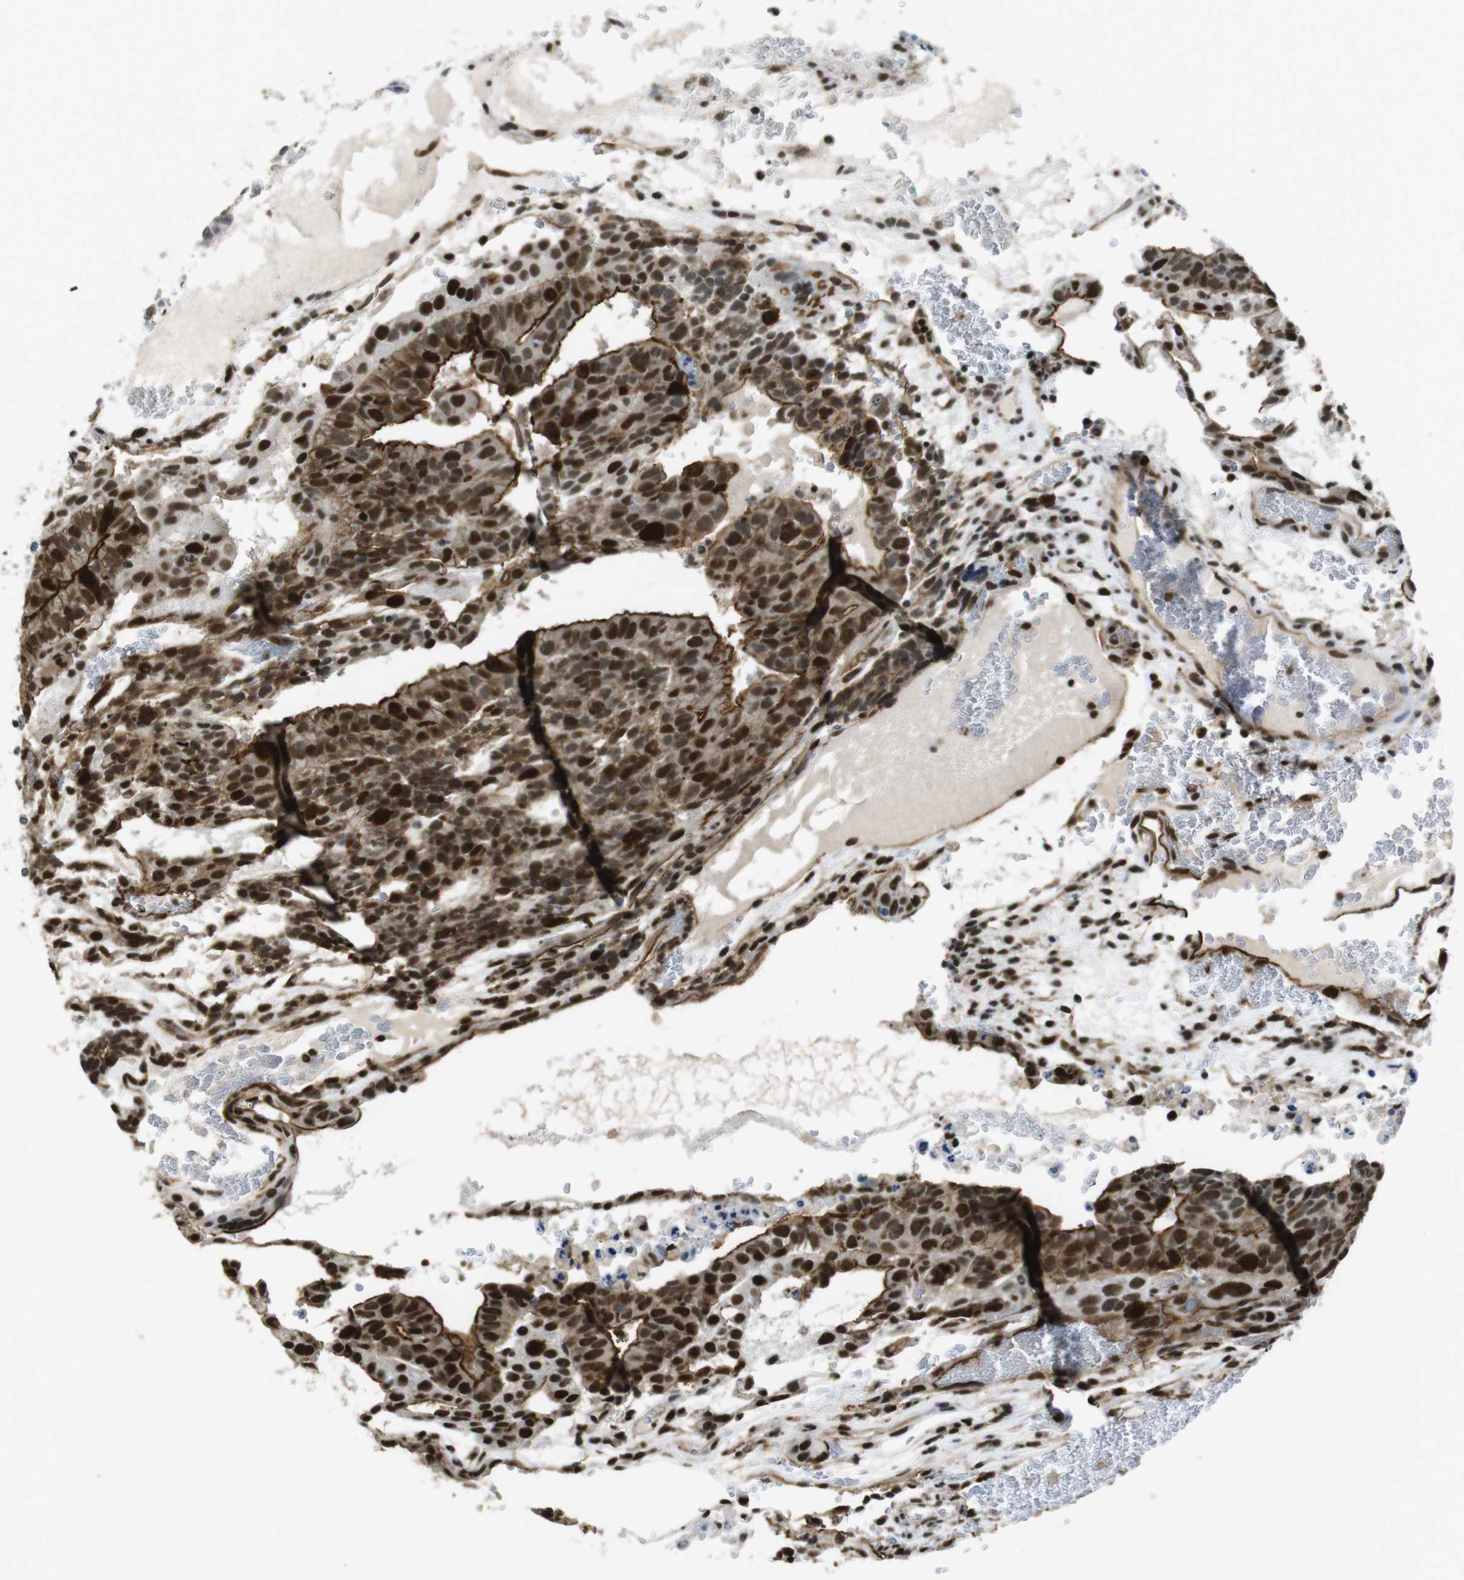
{"staining": {"intensity": "strong", "quantity": ">75%", "location": "cytoplasmic/membranous,nuclear"}, "tissue": "testis cancer", "cell_type": "Tumor cells", "image_type": "cancer", "snomed": [{"axis": "morphology", "description": "Seminoma, NOS"}, {"axis": "morphology", "description": "Carcinoma, Embryonal, NOS"}, {"axis": "topography", "description": "Testis"}], "caption": "High-magnification brightfield microscopy of seminoma (testis) stained with DAB (brown) and counterstained with hematoxylin (blue). tumor cells exhibit strong cytoplasmic/membranous and nuclear staining is seen in about>75% of cells.", "gene": "CSNK2B", "patient": {"sex": "male", "age": 52}}